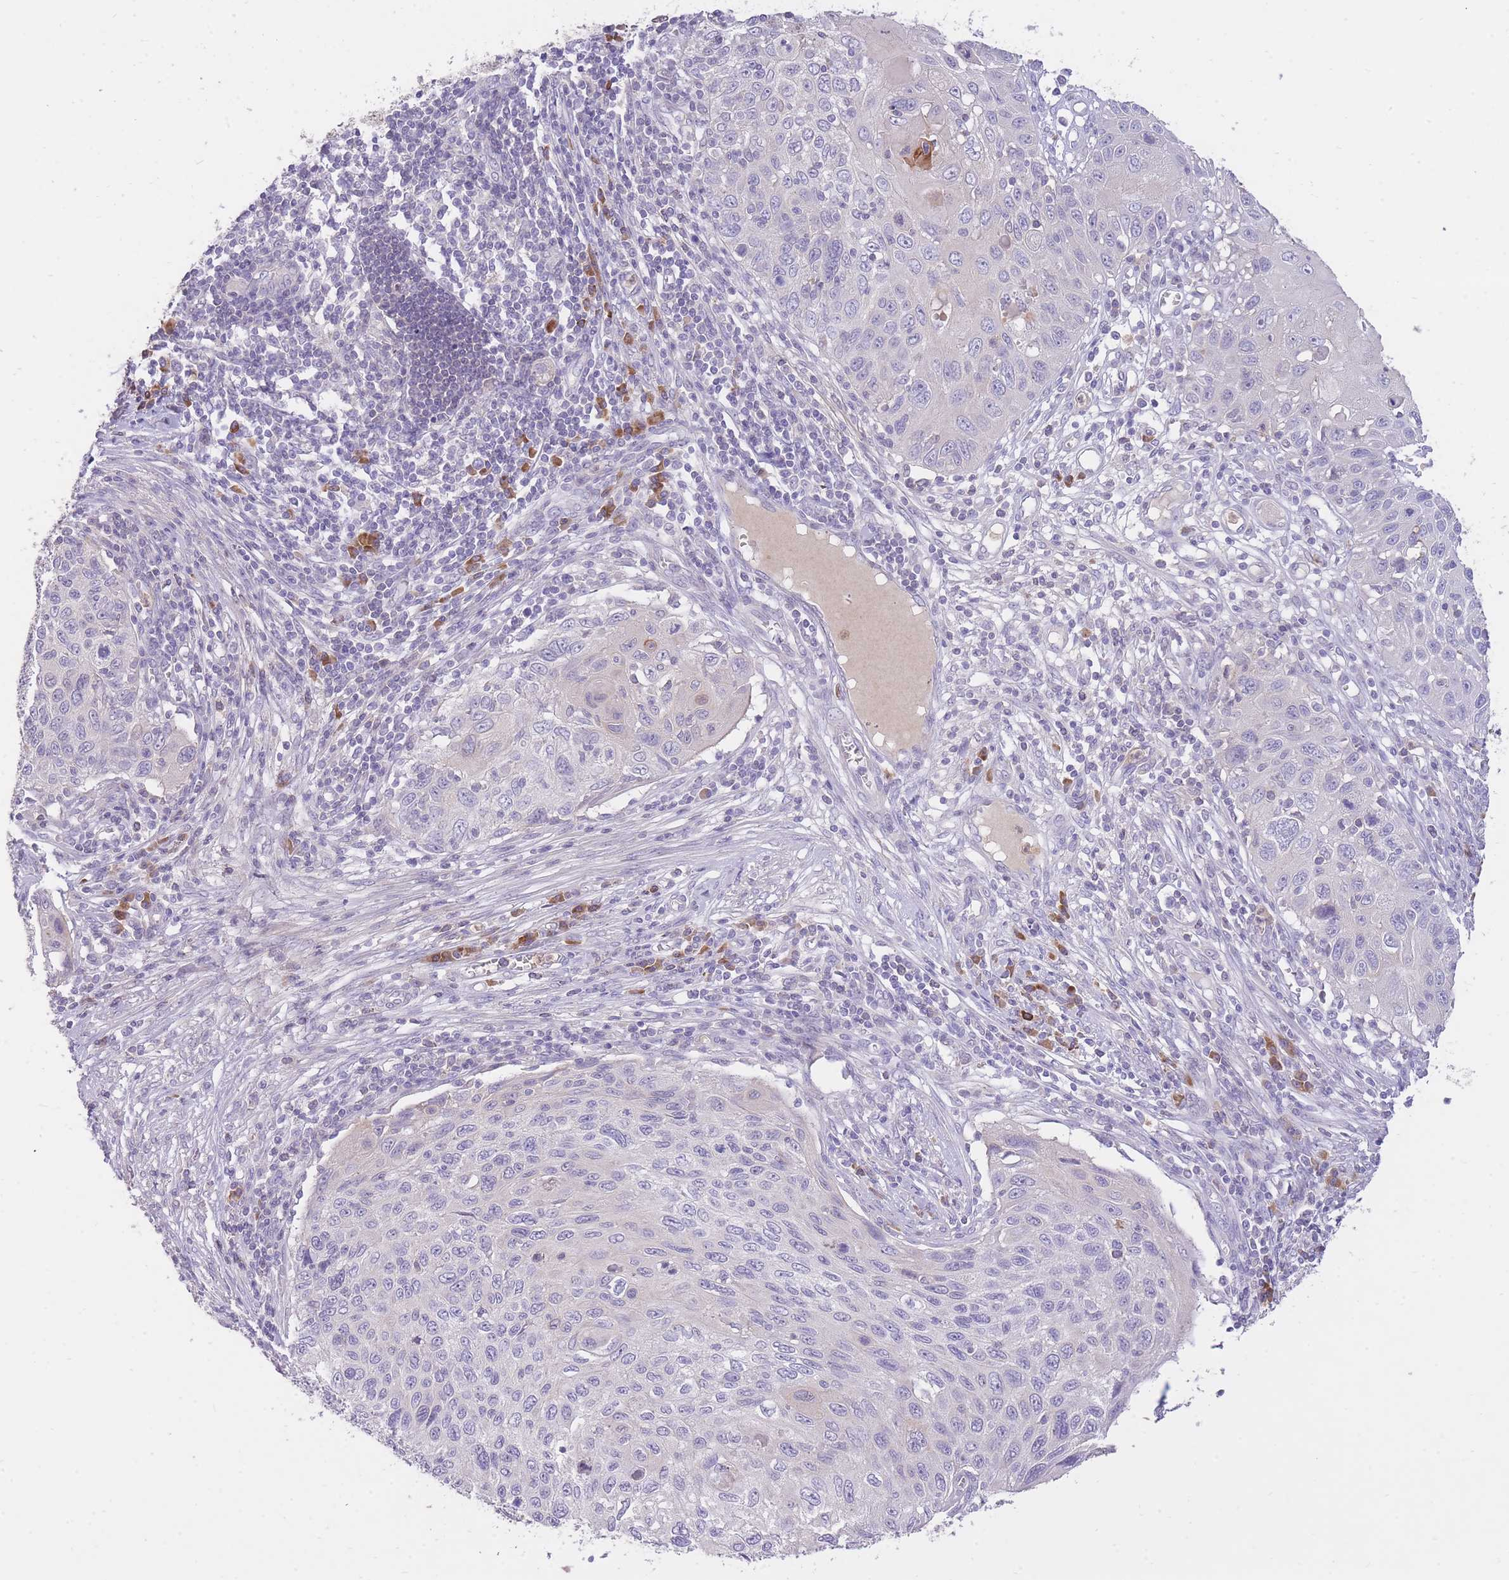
{"staining": {"intensity": "negative", "quantity": "none", "location": "none"}, "tissue": "cervical cancer", "cell_type": "Tumor cells", "image_type": "cancer", "snomed": [{"axis": "morphology", "description": "Squamous cell carcinoma, NOS"}, {"axis": "topography", "description": "Cervix"}], "caption": "This is an immunohistochemistry micrograph of cervical cancer. There is no expression in tumor cells.", "gene": "FRG2C", "patient": {"sex": "female", "age": 70}}